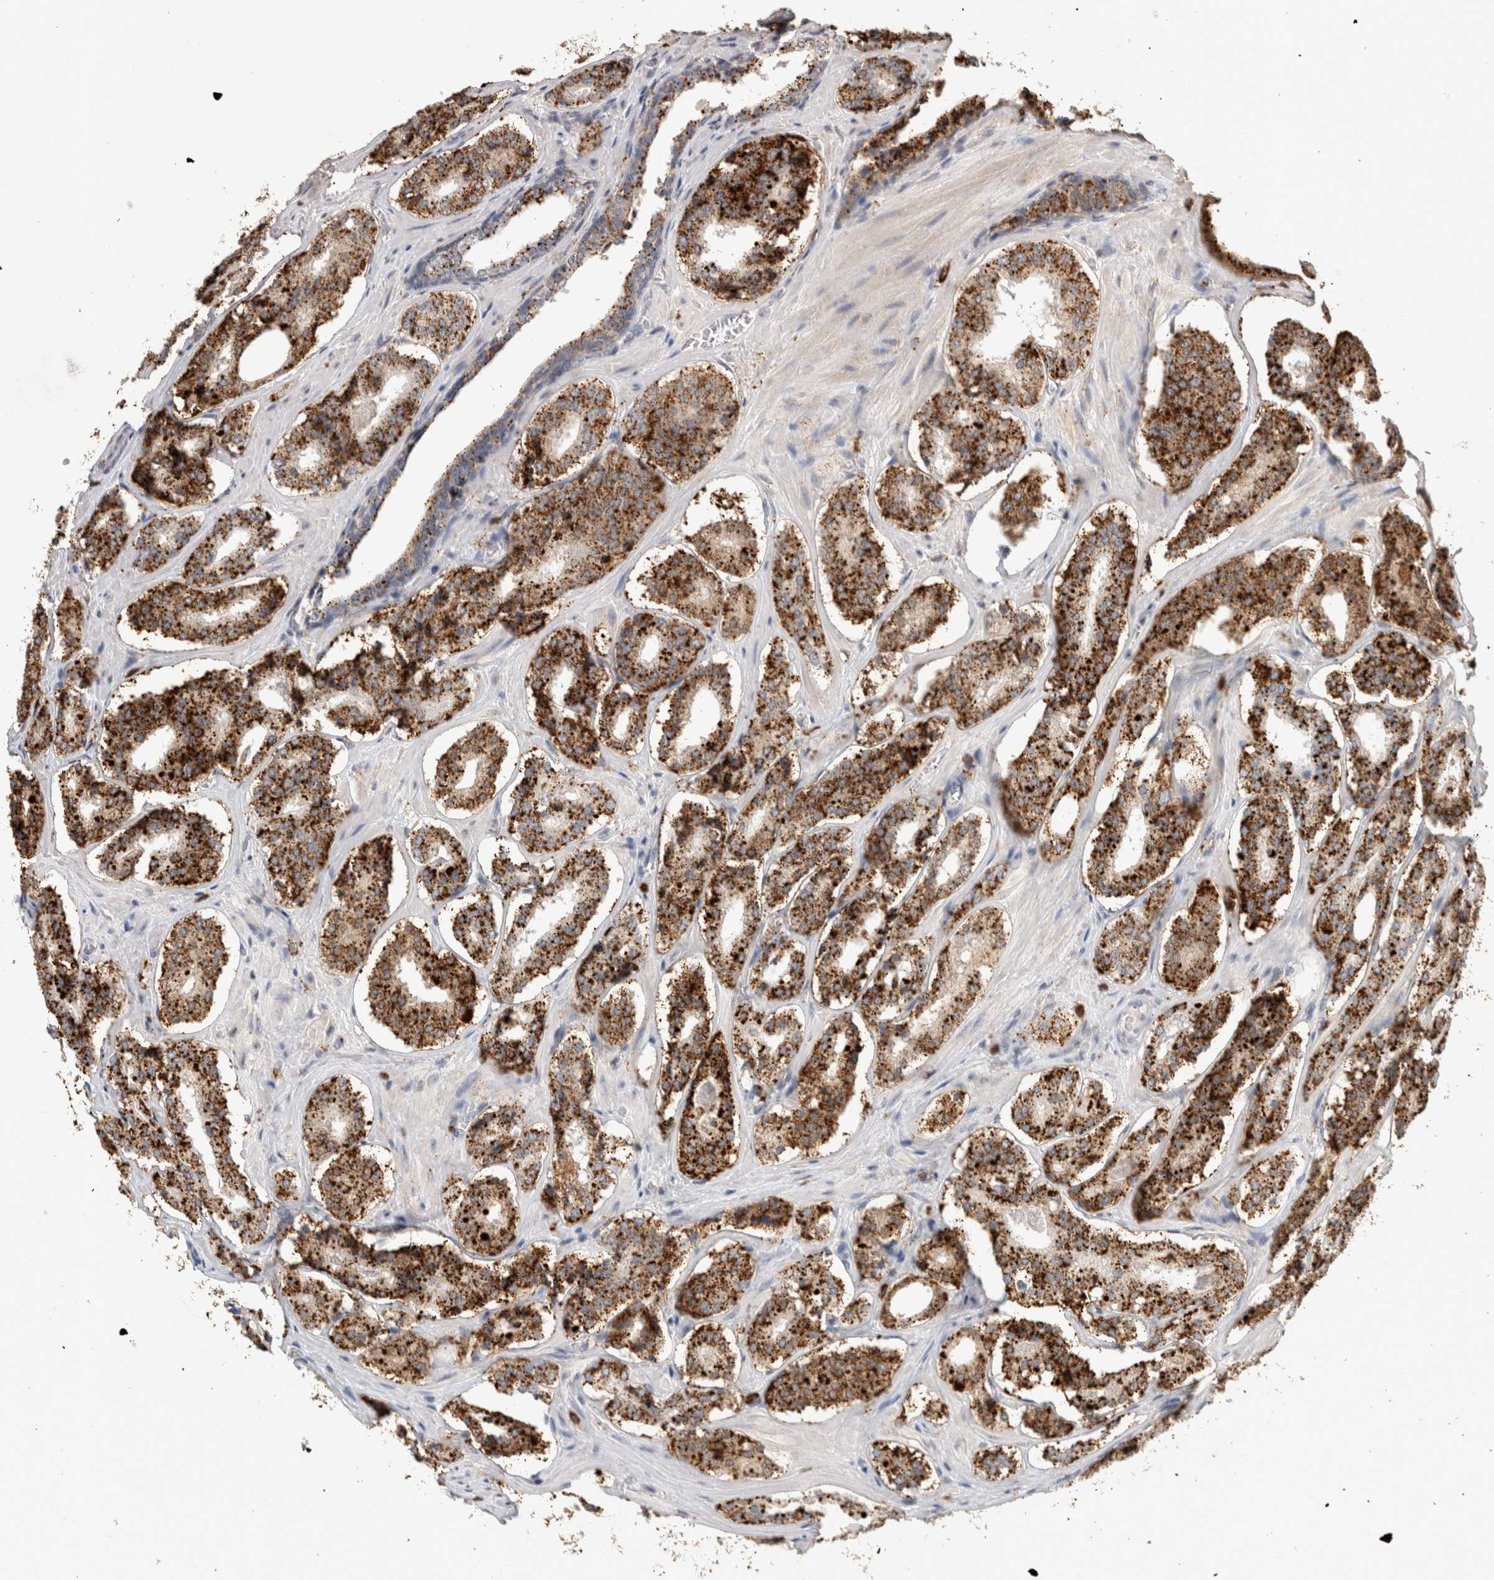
{"staining": {"intensity": "strong", "quantity": ">75%", "location": "cytoplasmic/membranous"}, "tissue": "prostate cancer", "cell_type": "Tumor cells", "image_type": "cancer", "snomed": [{"axis": "morphology", "description": "Adenocarcinoma, High grade"}, {"axis": "topography", "description": "Prostate"}], "caption": "This is an image of IHC staining of prostate high-grade adenocarcinoma, which shows strong positivity in the cytoplasmic/membranous of tumor cells.", "gene": "ARSA", "patient": {"sex": "male", "age": 60}}